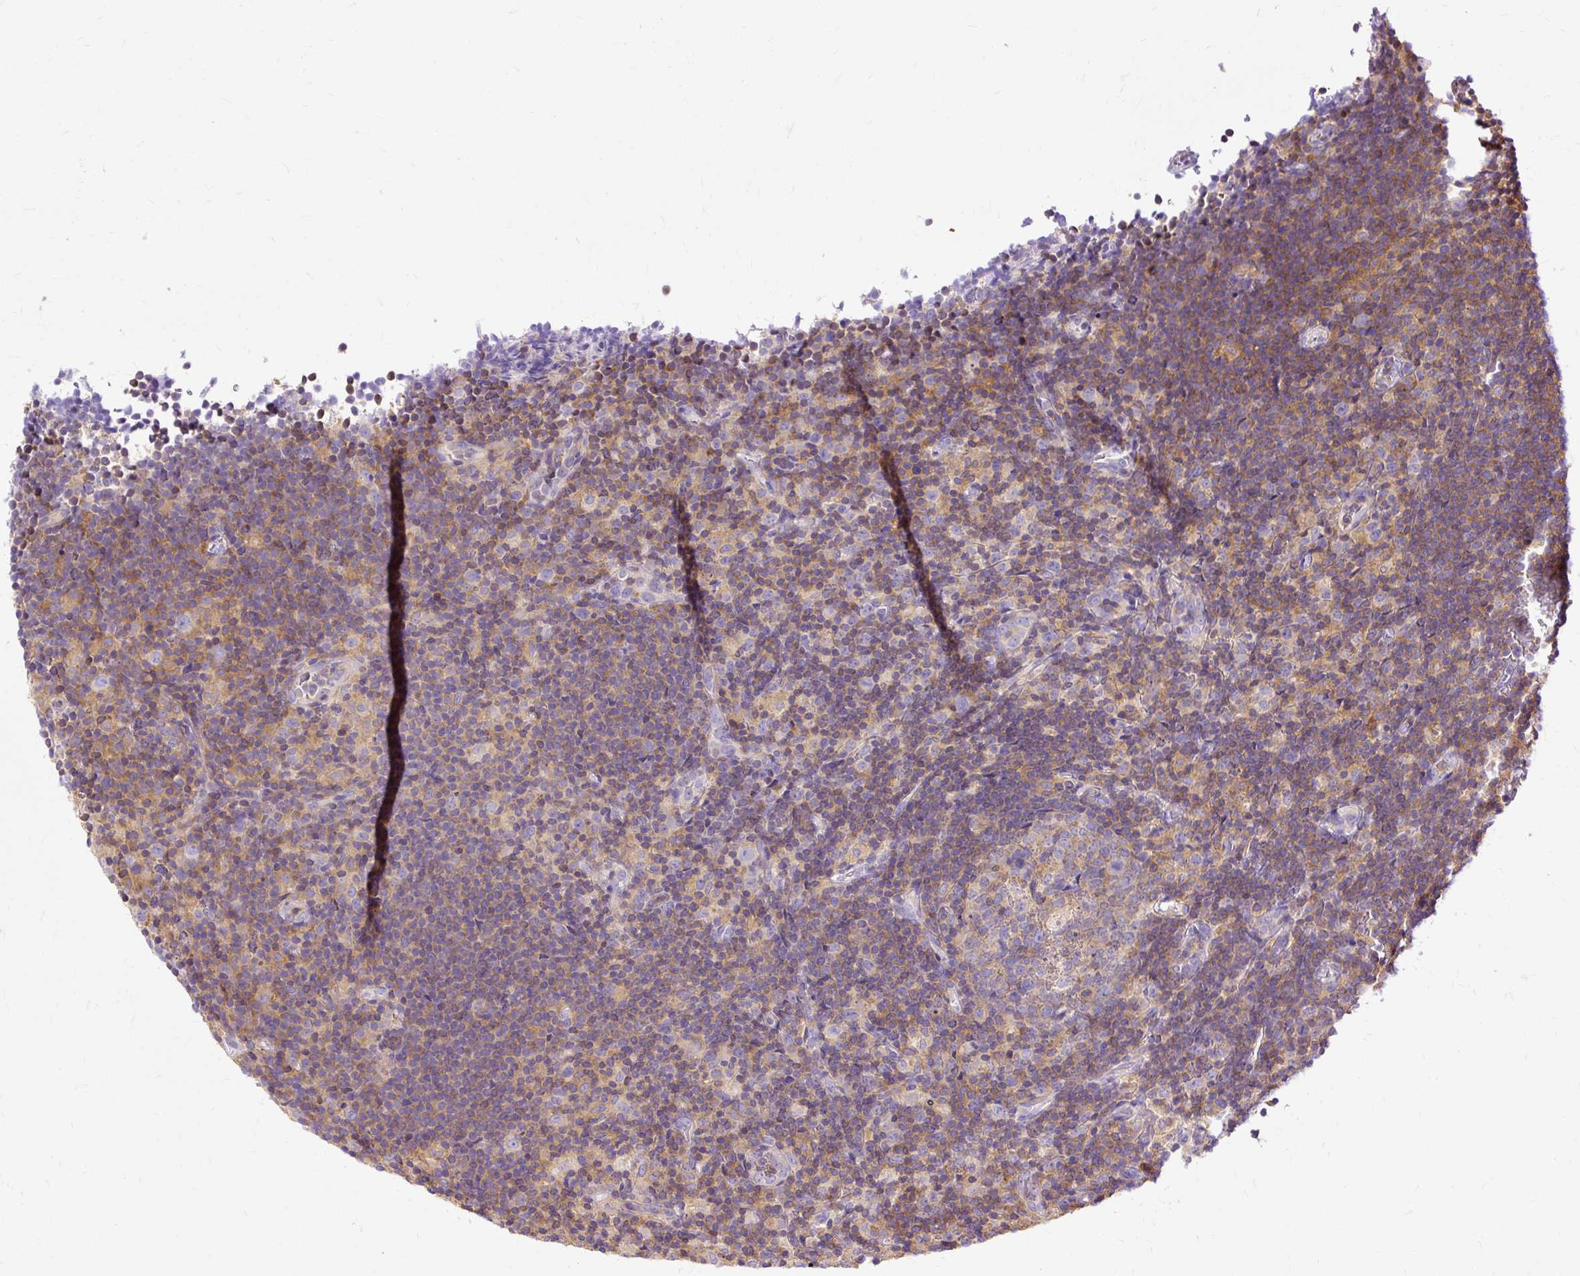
{"staining": {"intensity": "negative", "quantity": "none", "location": "none"}, "tissue": "lymphoma", "cell_type": "Tumor cells", "image_type": "cancer", "snomed": [{"axis": "morphology", "description": "Hodgkin's disease, NOS"}, {"axis": "topography", "description": "Lymph node"}], "caption": "Histopathology image shows no significant protein staining in tumor cells of Hodgkin's disease.", "gene": "TWF2", "patient": {"sex": "female", "age": 57}}